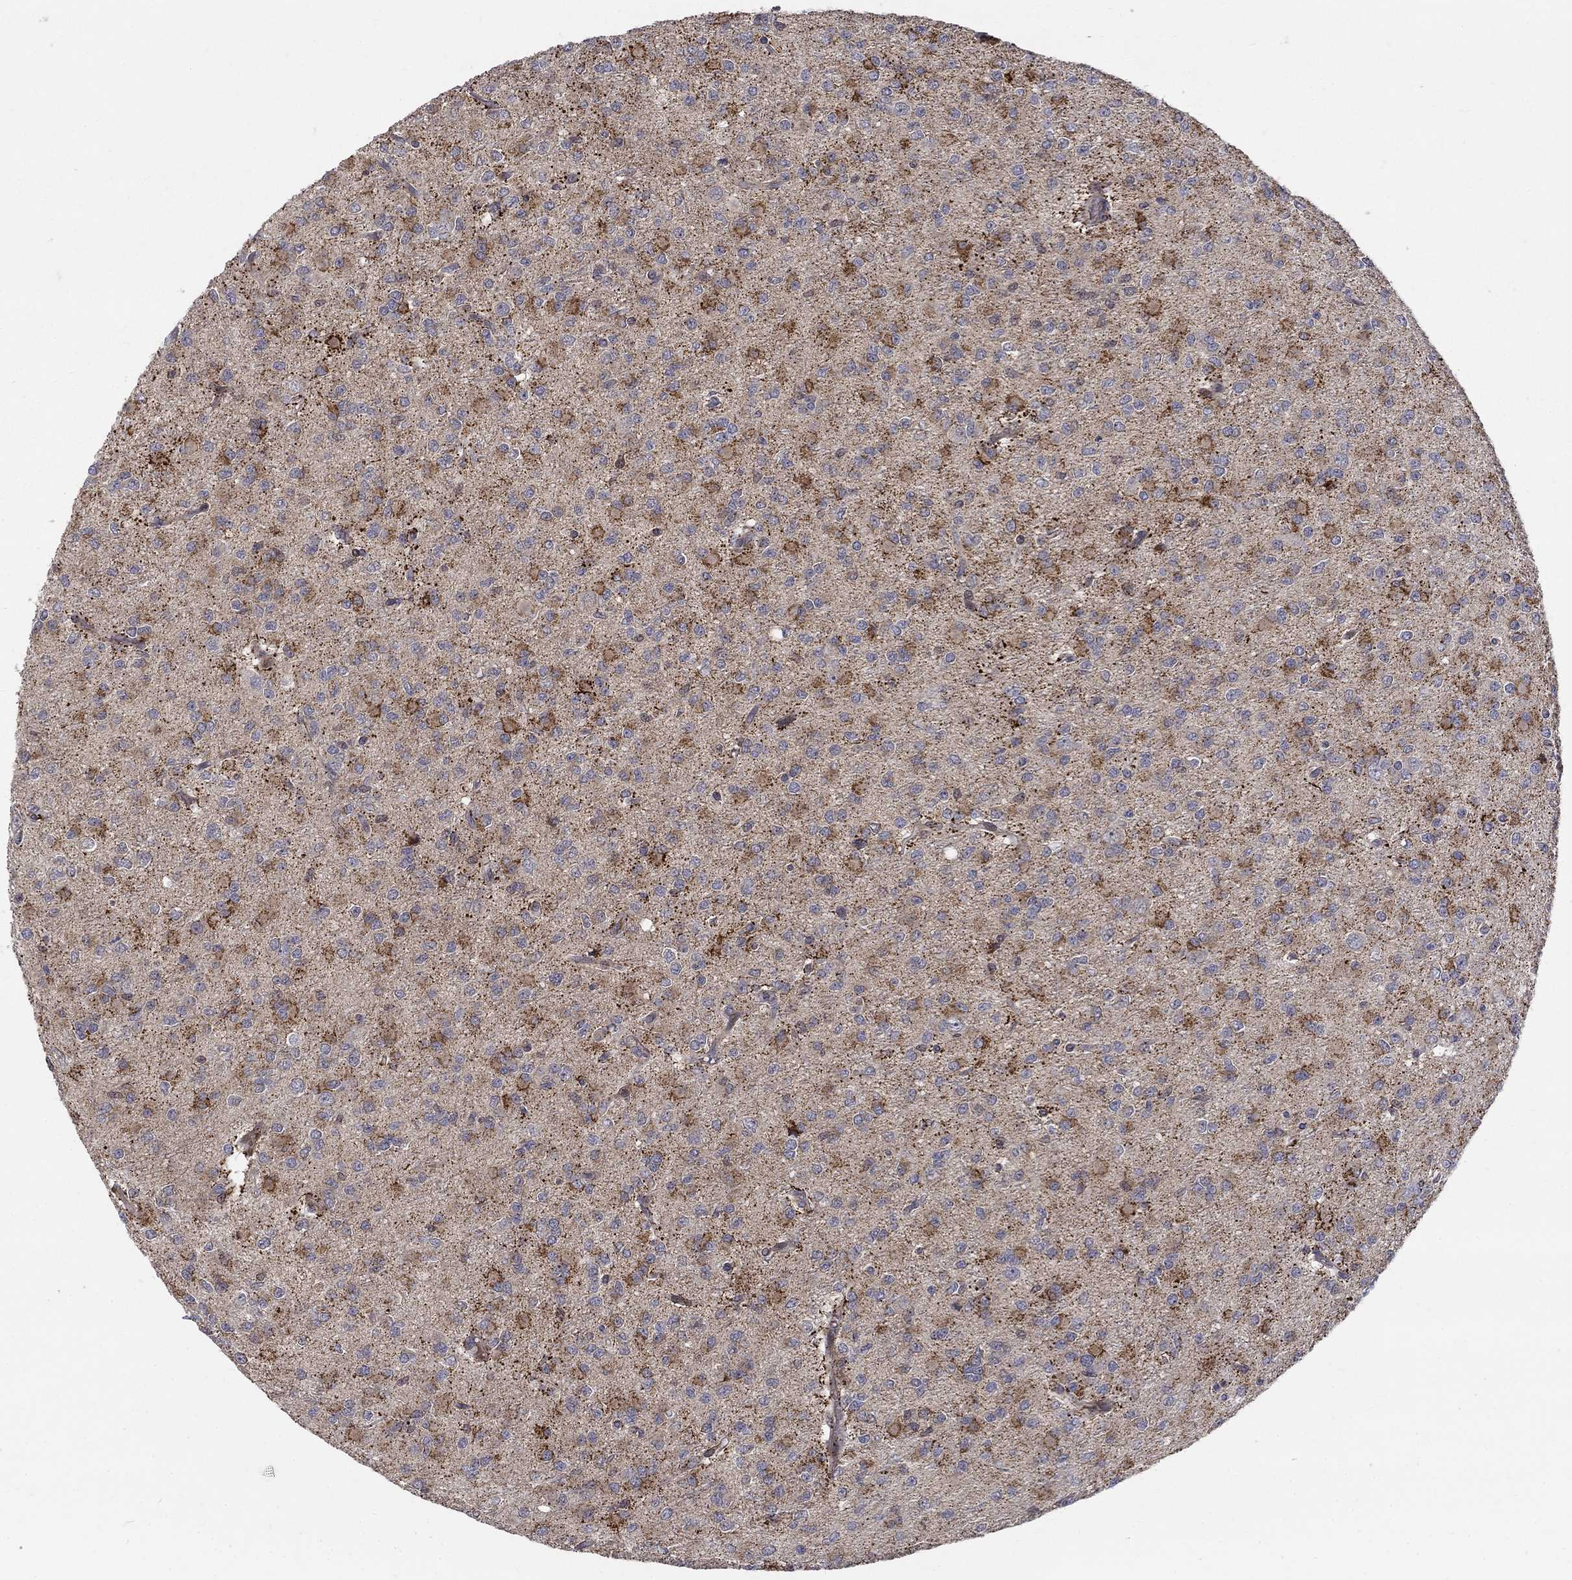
{"staining": {"intensity": "moderate", "quantity": "<25%", "location": "cytoplasmic/membranous"}, "tissue": "glioma", "cell_type": "Tumor cells", "image_type": "cancer", "snomed": [{"axis": "morphology", "description": "Glioma, malignant, Low grade"}, {"axis": "topography", "description": "Brain"}], "caption": "The immunohistochemical stain shows moderate cytoplasmic/membranous positivity in tumor cells of malignant low-grade glioma tissue. Immunohistochemistry stains the protein in brown and the nuclei are stained blue.", "gene": "WDR19", "patient": {"sex": "male", "age": 27}}